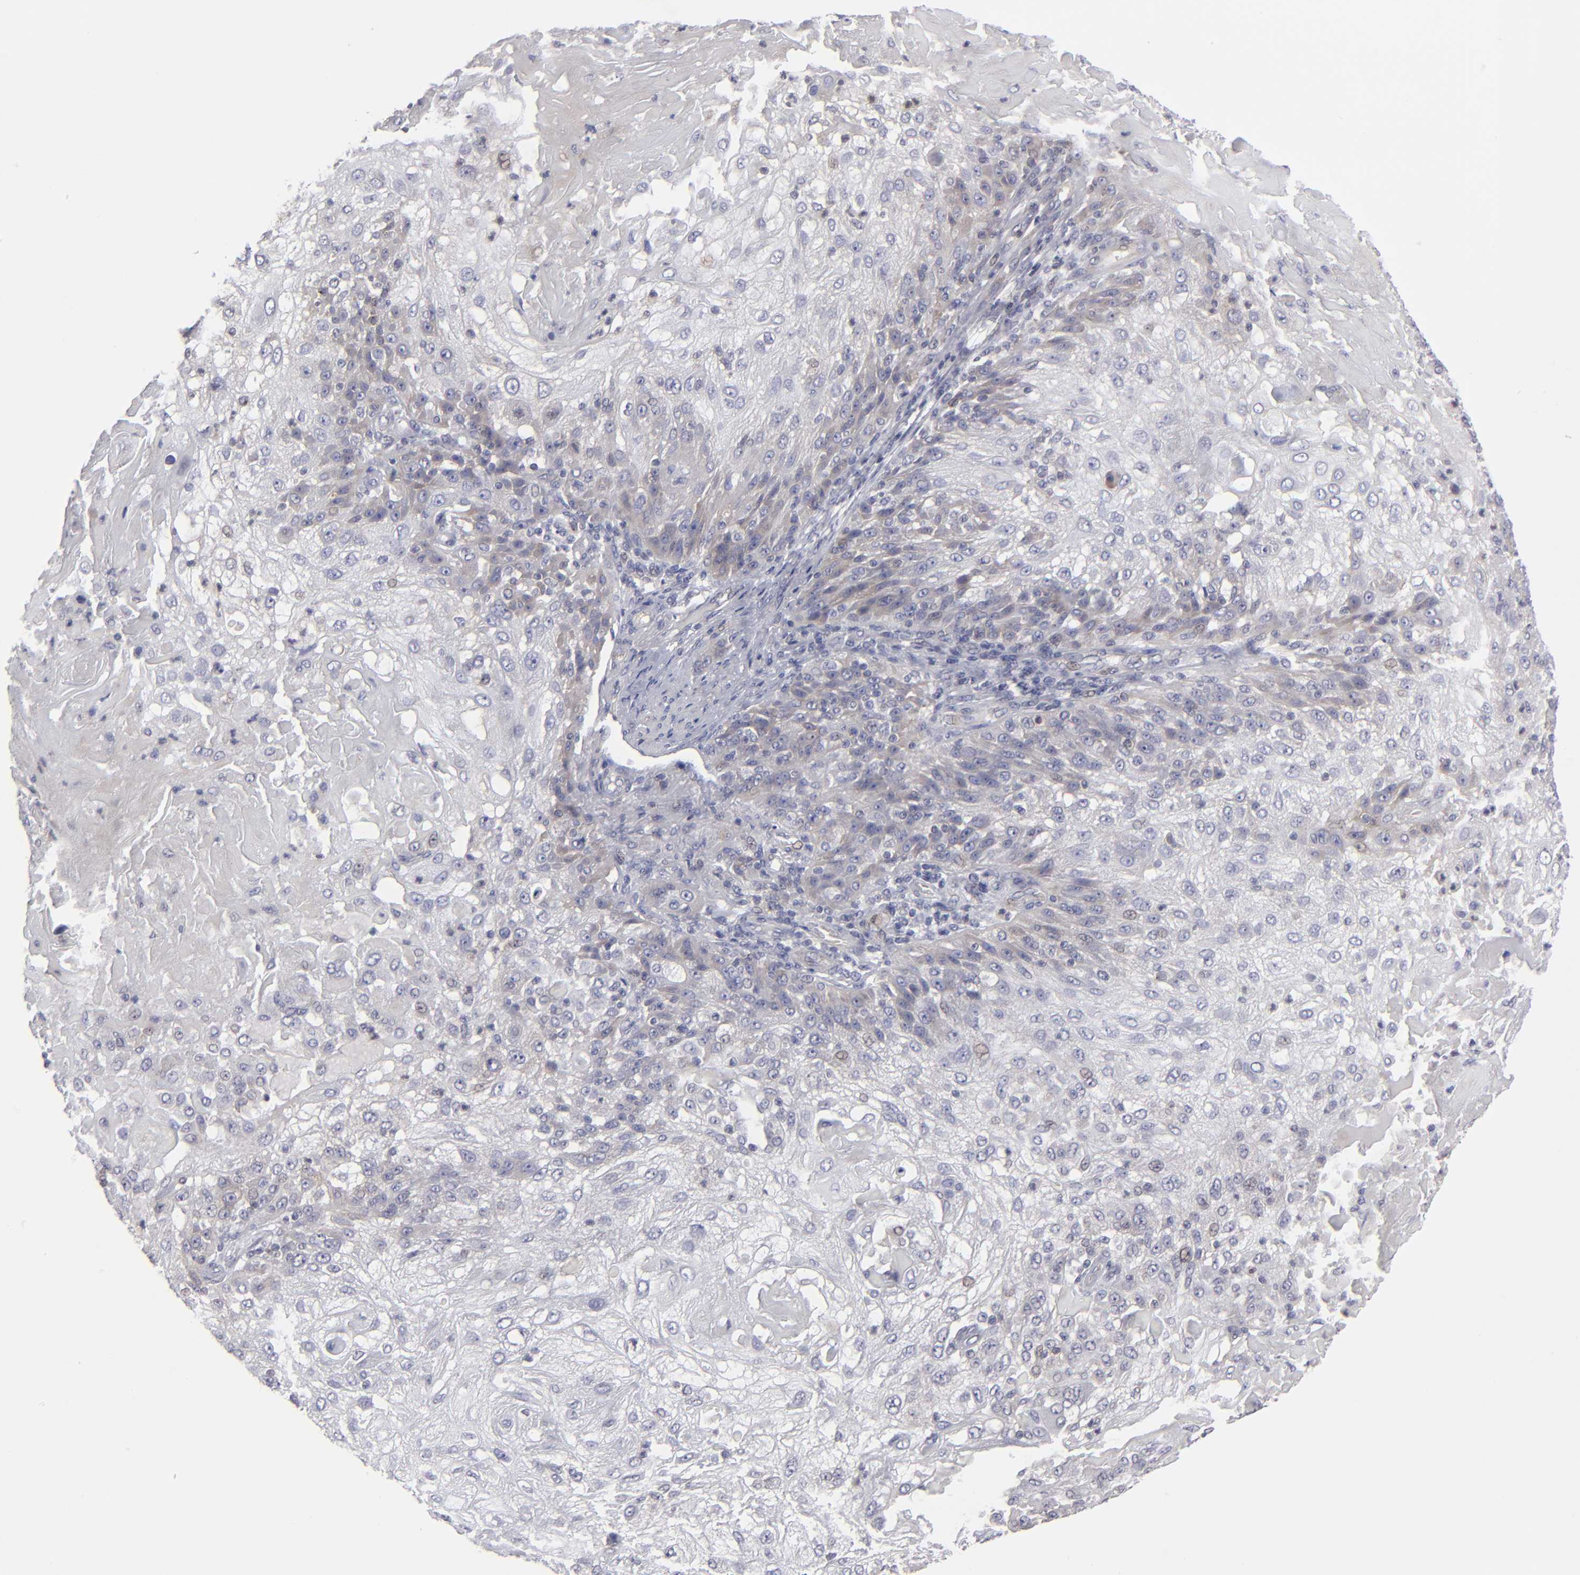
{"staining": {"intensity": "weak", "quantity": "25%-75%", "location": "cytoplasmic/membranous"}, "tissue": "skin cancer", "cell_type": "Tumor cells", "image_type": "cancer", "snomed": [{"axis": "morphology", "description": "Normal tissue, NOS"}, {"axis": "morphology", "description": "Squamous cell carcinoma, NOS"}, {"axis": "topography", "description": "Skin"}], "caption": "Tumor cells demonstrate weak cytoplasmic/membranous expression in about 25%-75% of cells in skin cancer (squamous cell carcinoma). (brown staining indicates protein expression, while blue staining denotes nuclei).", "gene": "CEP97", "patient": {"sex": "female", "age": 83}}